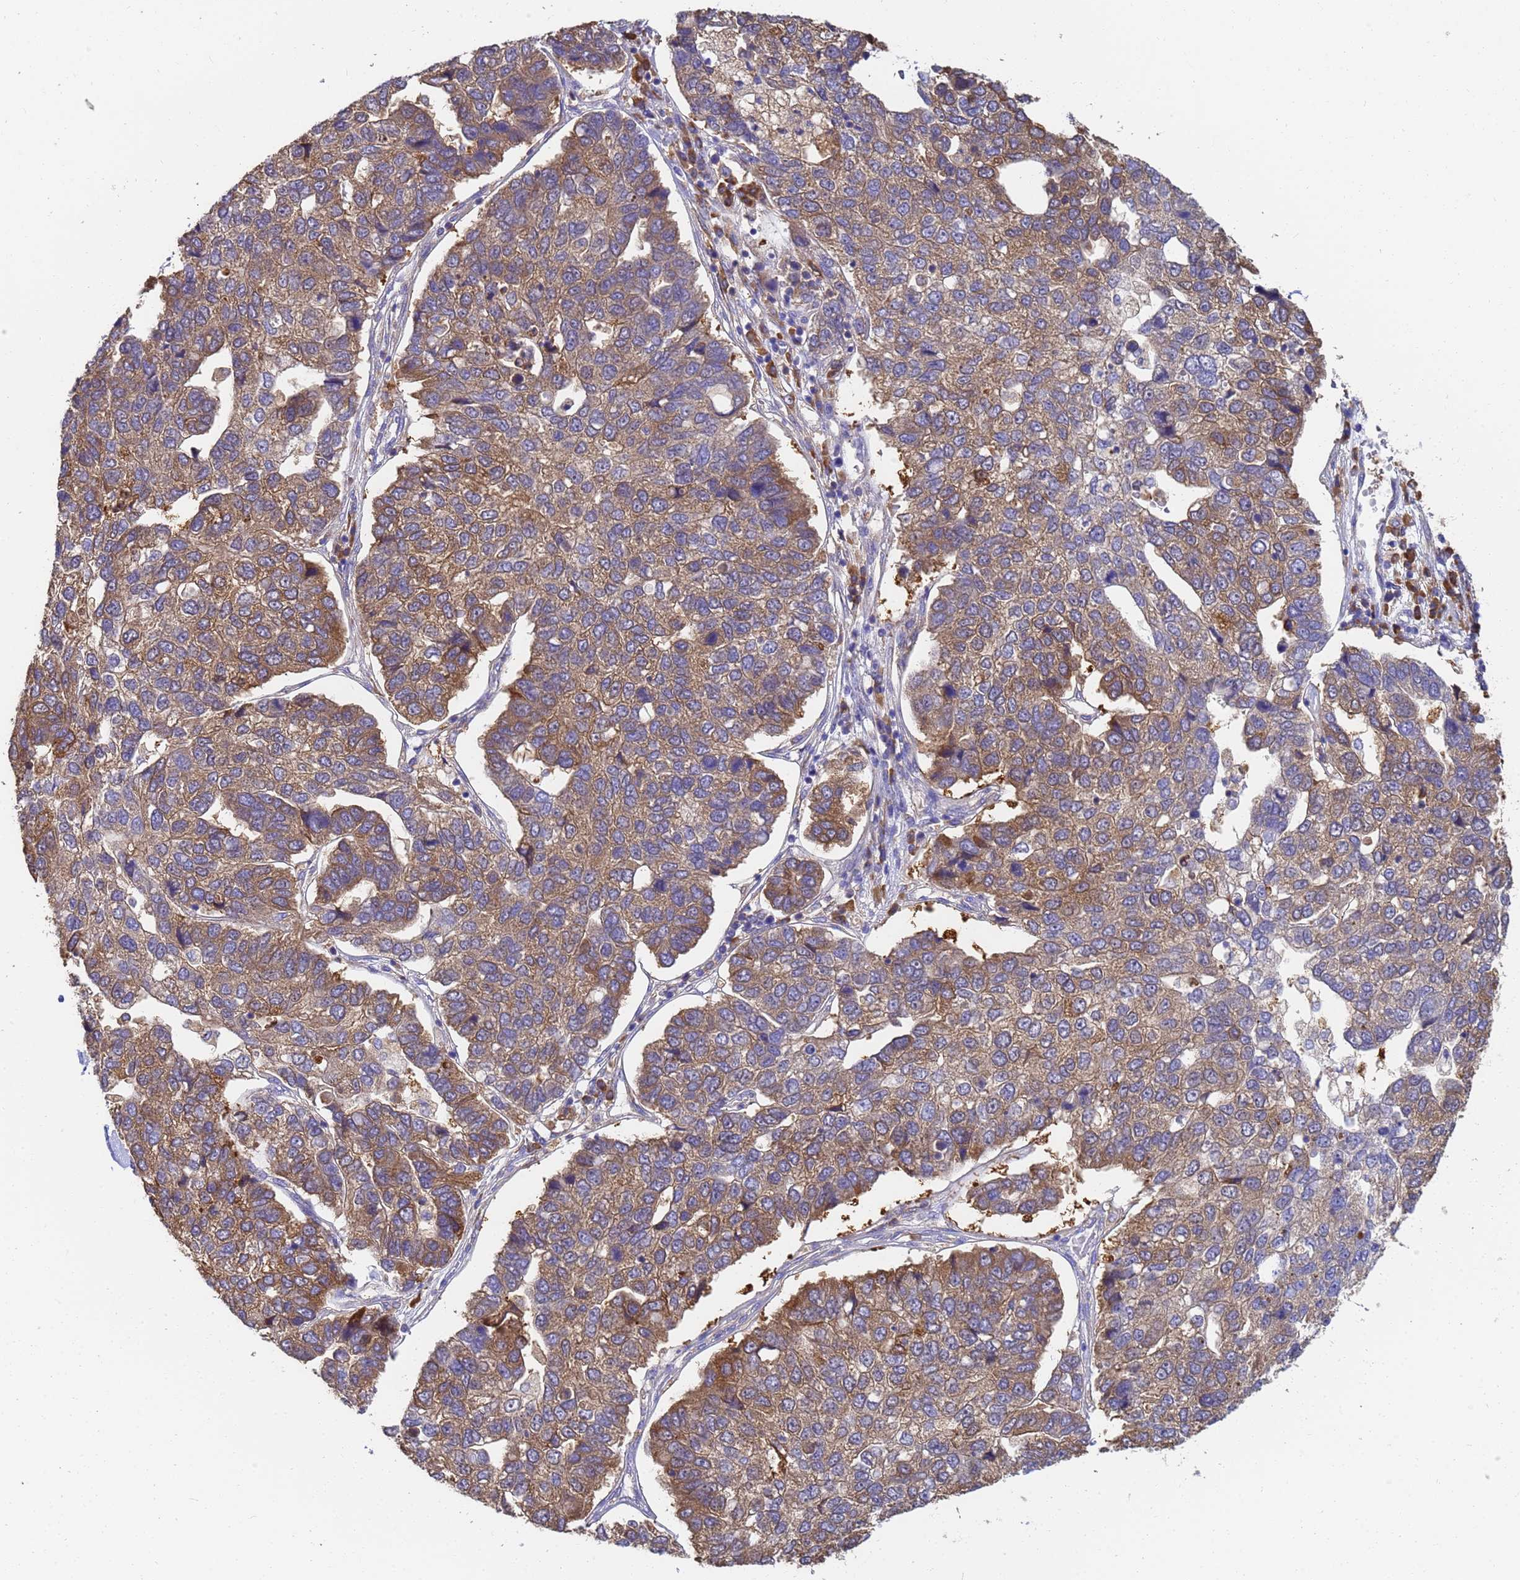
{"staining": {"intensity": "moderate", "quantity": ">75%", "location": "cytoplasmic/membranous"}, "tissue": "pancreatic cancer", "cell_type": "Tumor cells", "image_type": "cancer", "snomed": [{"axis": "morphology", "description": "Adenocarcinoma, NOS"}, {"axis": "topography", "description": "Pancreas"}], "caption": "A histopathology image of pancreatic cancer (adenocarcinoma) stained for a protein displays moderate cytoplasmic/membranous brown staining in tumor cells.", "gene": "NME1-NME2", "patient": {"sex": "female", "age": 61}}